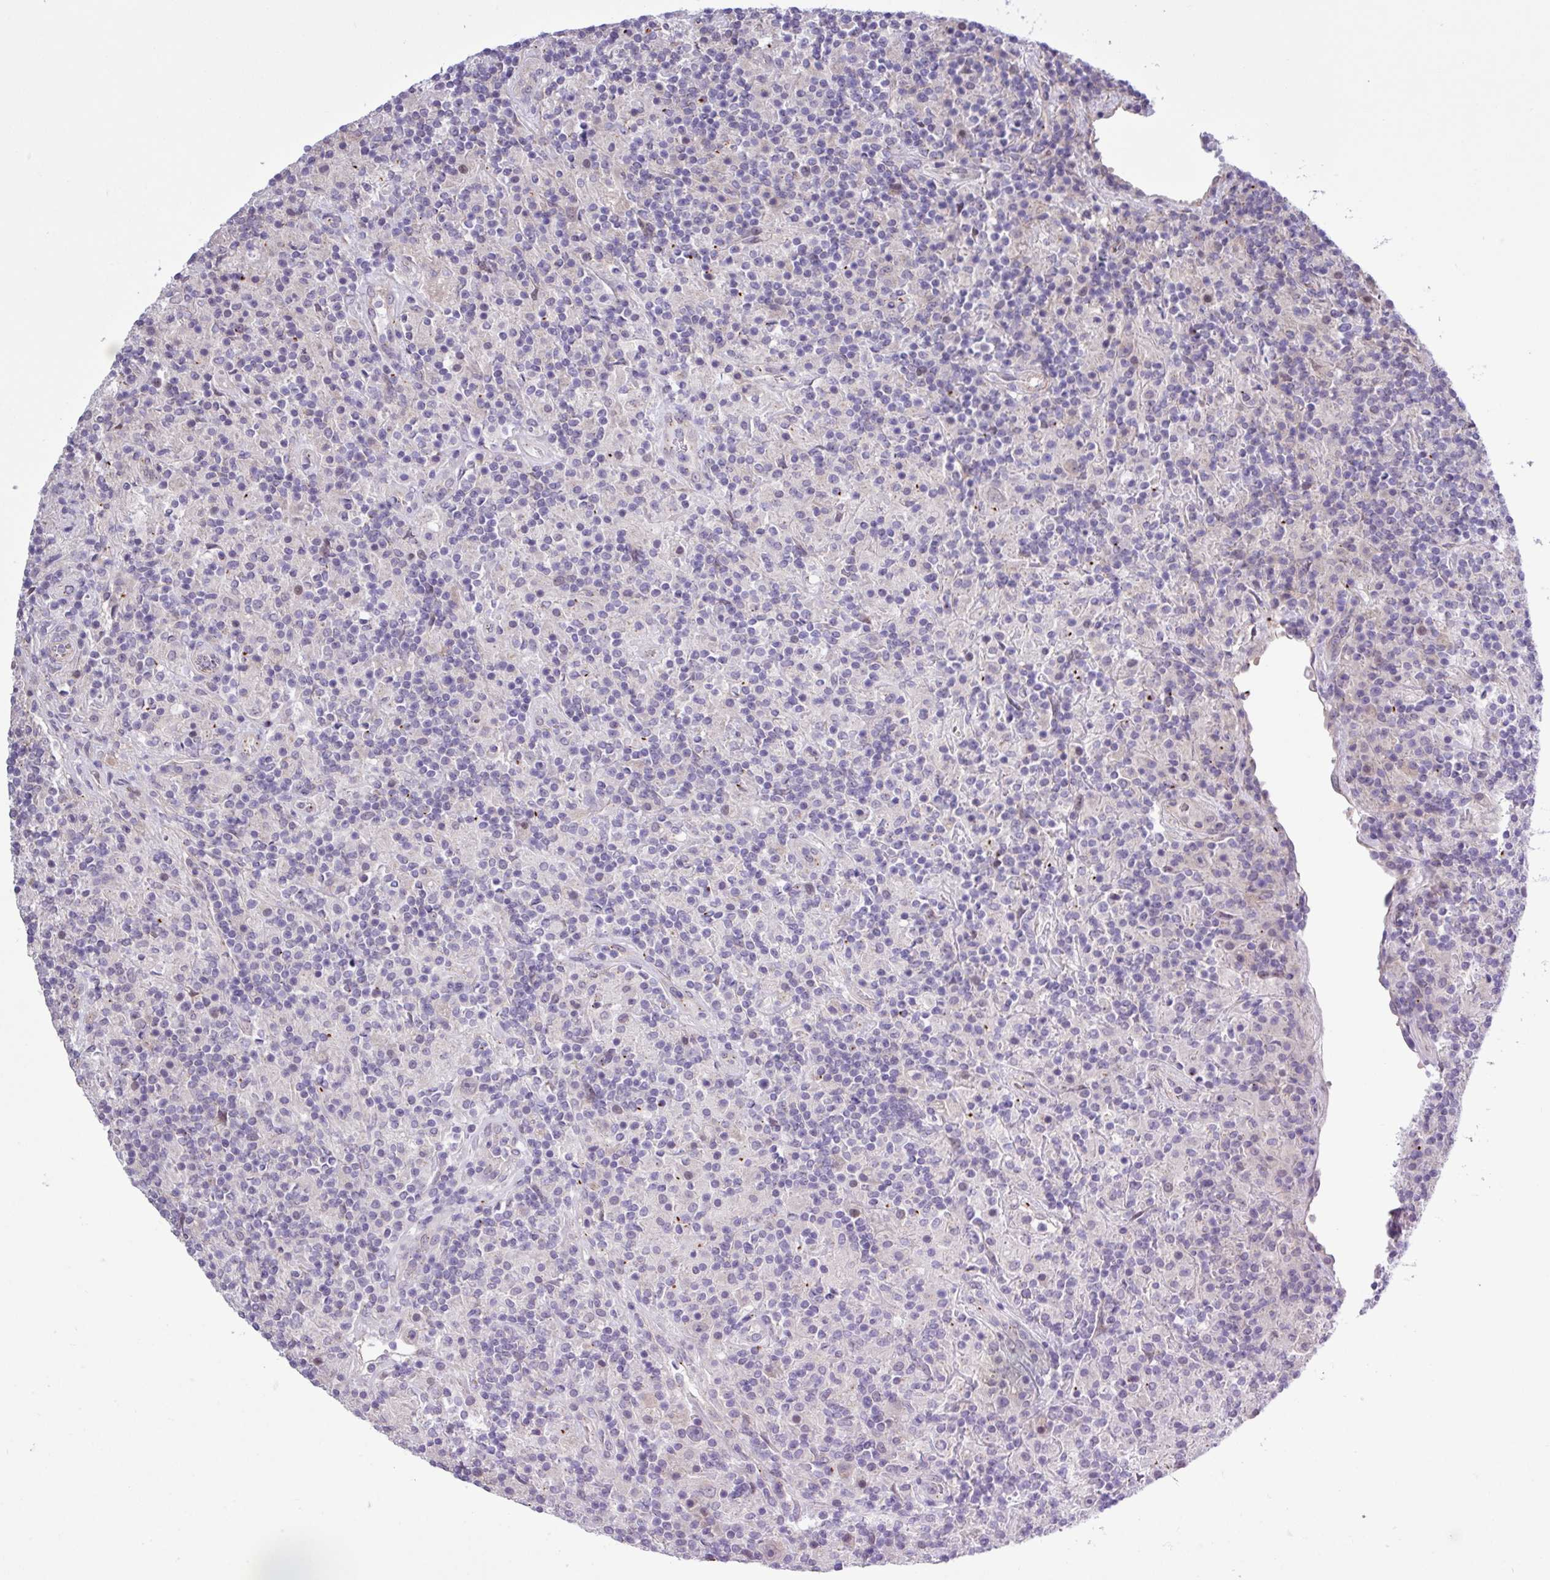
{"staining": {"intensity": "negative", "quantity": "none", "location": "none"}, "tissue": "lymphoma", "cell_type": "Tumor cells", "image_type": "cancer", "snomed": [{"axis": "morphology", "description": "Hodgkin's disease, NOS"}, {"axis": "topography", "description": "Lymph node"}], "caption": "Immunohistochemical staining of human Hodgkin's disease exhibits no significant expression in tumor cells.", "gene": "SPINK8", "patient": {"sex": "male", "age": 70}}